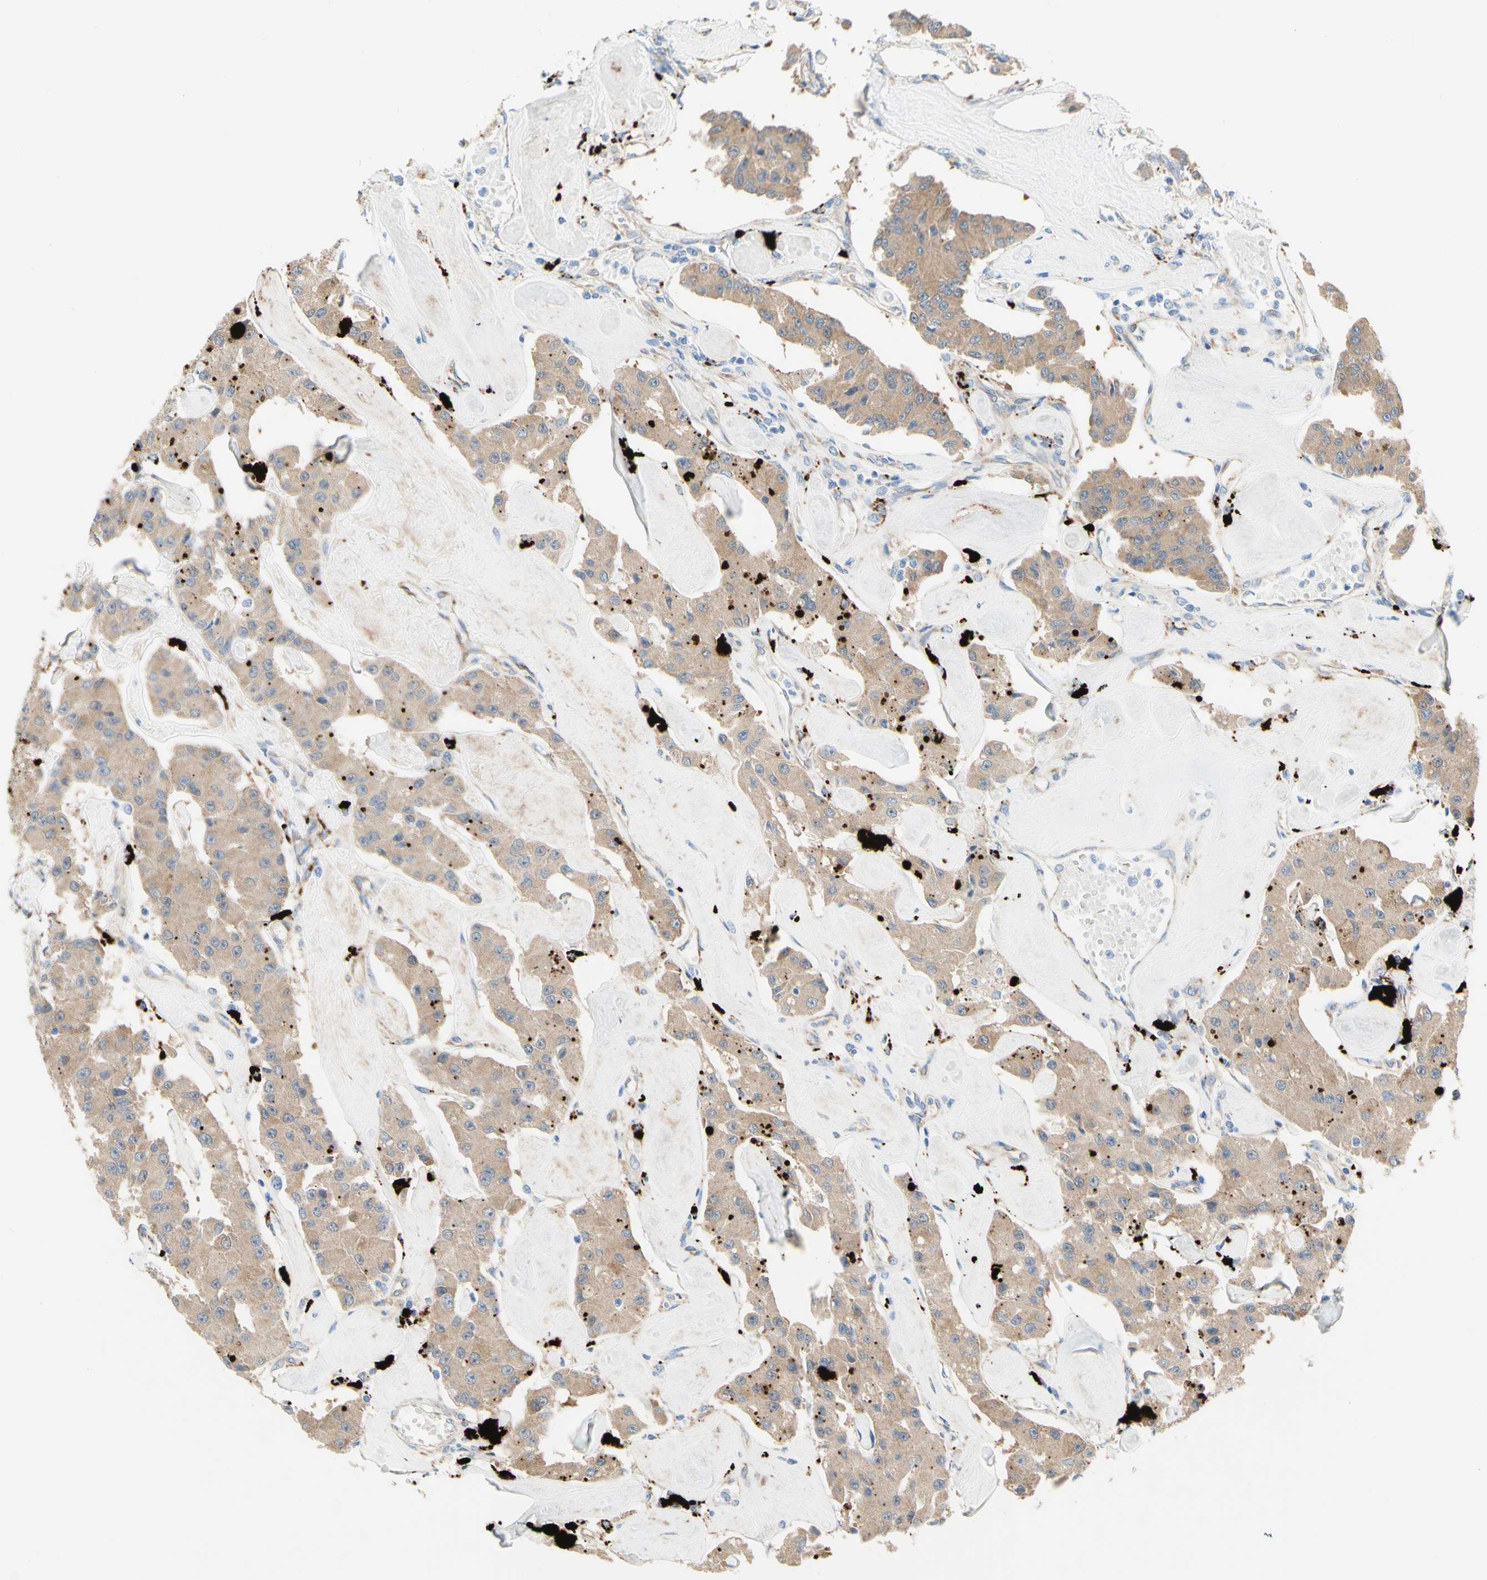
{"staining": {"intensity": "moderate", "quantity": ">75%", "location": "cytoplasmic/membranous"}, "tissue": "carcinoid", "cell_type": "Tumor cells", "image_type": "cancer", "snomed": [{"axis": "morphology", "description": "Carcinoid, malignant, NOS"}, {"axis": "topography", "description": "Pancreas"}], "caption": "DAB (3,3'-diaminobenzidine) immunohistochemical staining of carcinoid (malignant) displays moderate cytoplasmic/membranous protein staining in about >75% of tumor cells.", "gene": "URB2", "patient": {"sex": "male", "age": 41}}